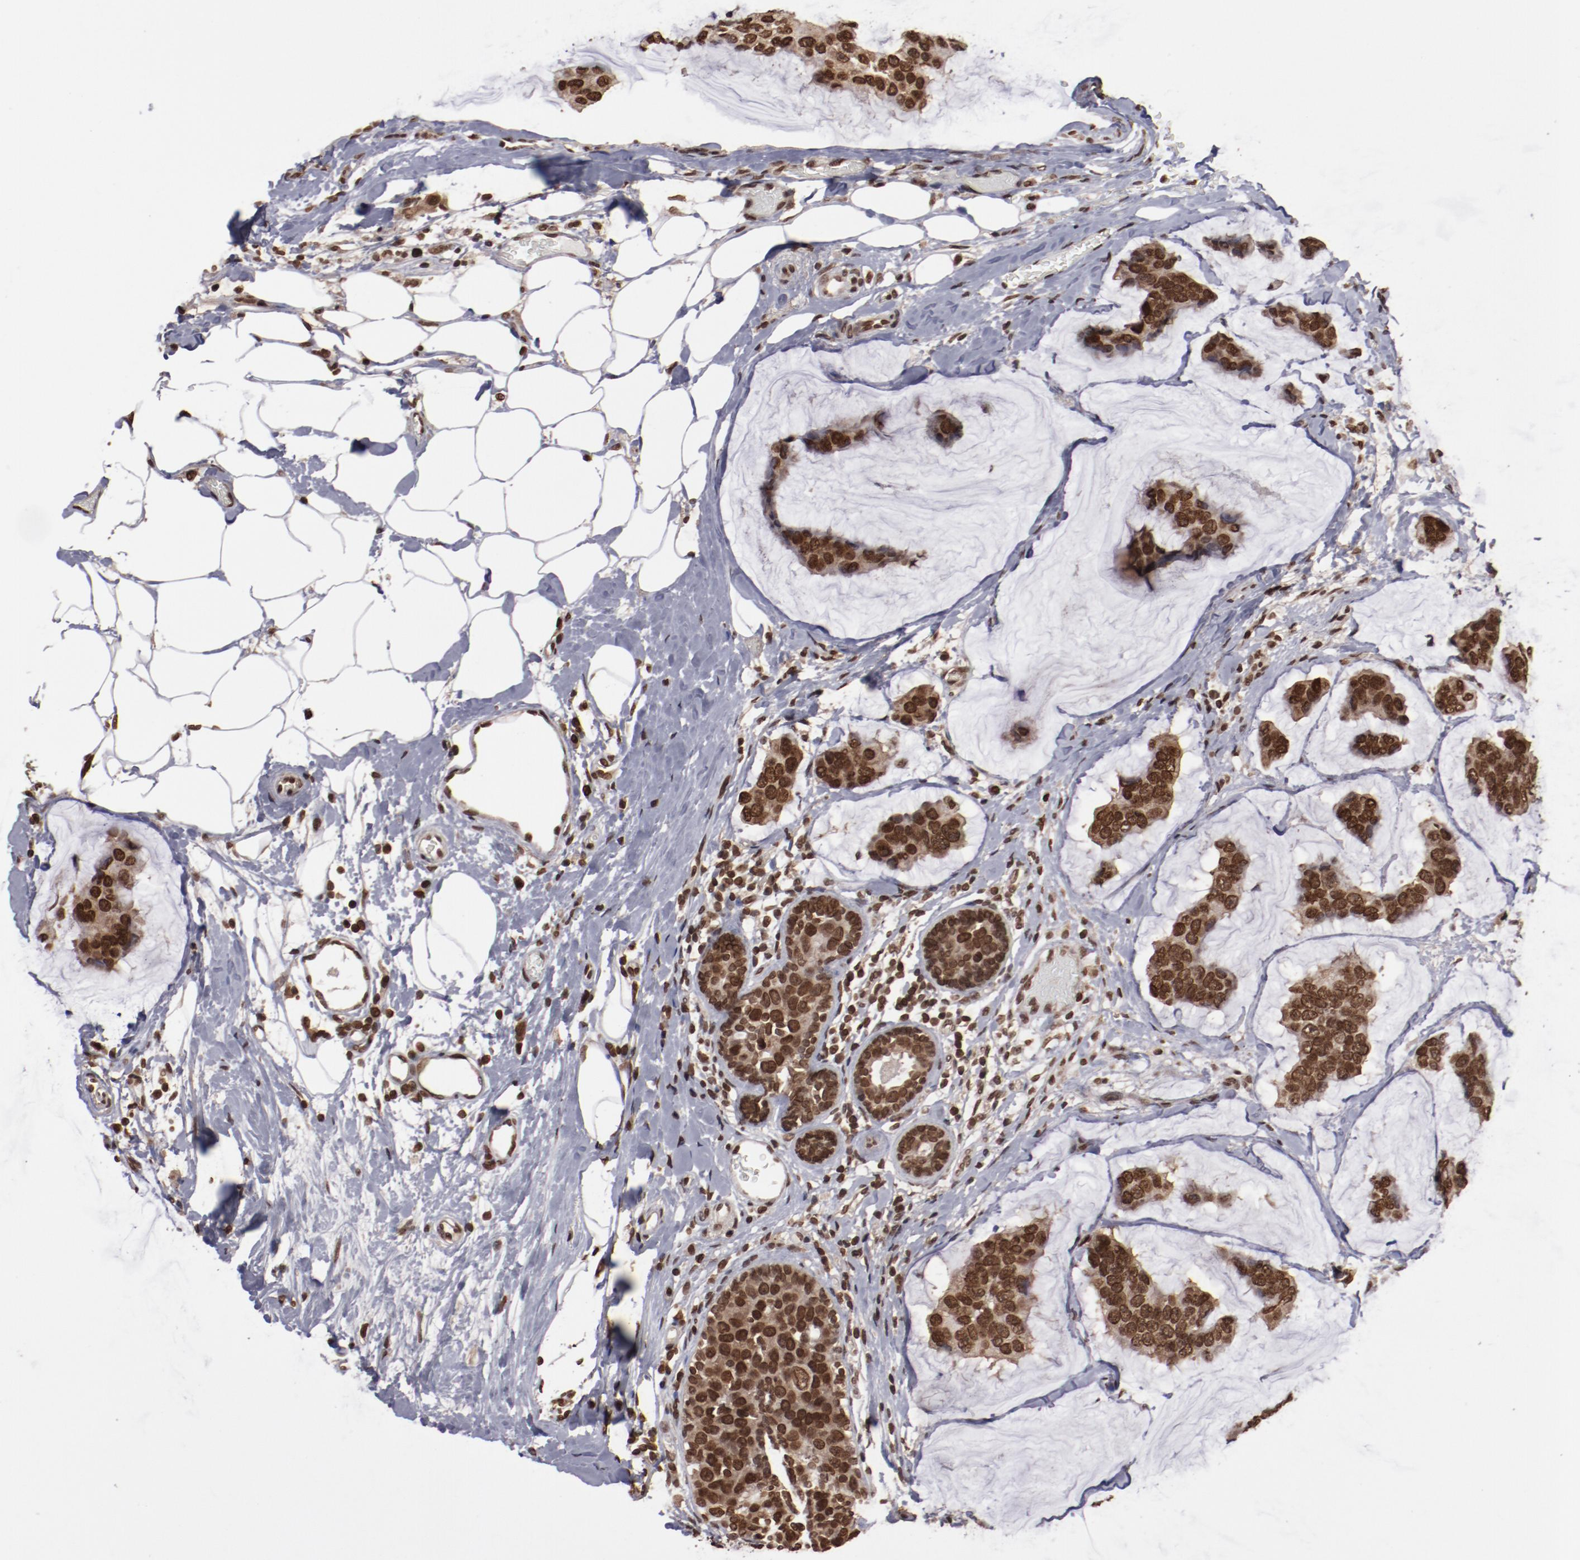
{"staining": {"intensity": "strong", "quantity": ">75%", "location": "cytoplasmic/membranous,nuclear"}, "tissue": "breast cancer", "cell_type": "Tumor cells", "image_type": "cancer", "snomed": [{"axis": "morphology", "description": "Normal tissue, NOS"}, {"axis": "morphology", "description": "Duct carcinoma"}, {"axis": "topography", "description": "Breast"}], "caption": "Tumor cells show high levels of strong cytoplasmic/membranous and nuclear expression in approximately >75% of cells in human breast invasive ductal carcinoma.", "gene": "AKT1", "patient": {"sex": "female", "age": 50}}